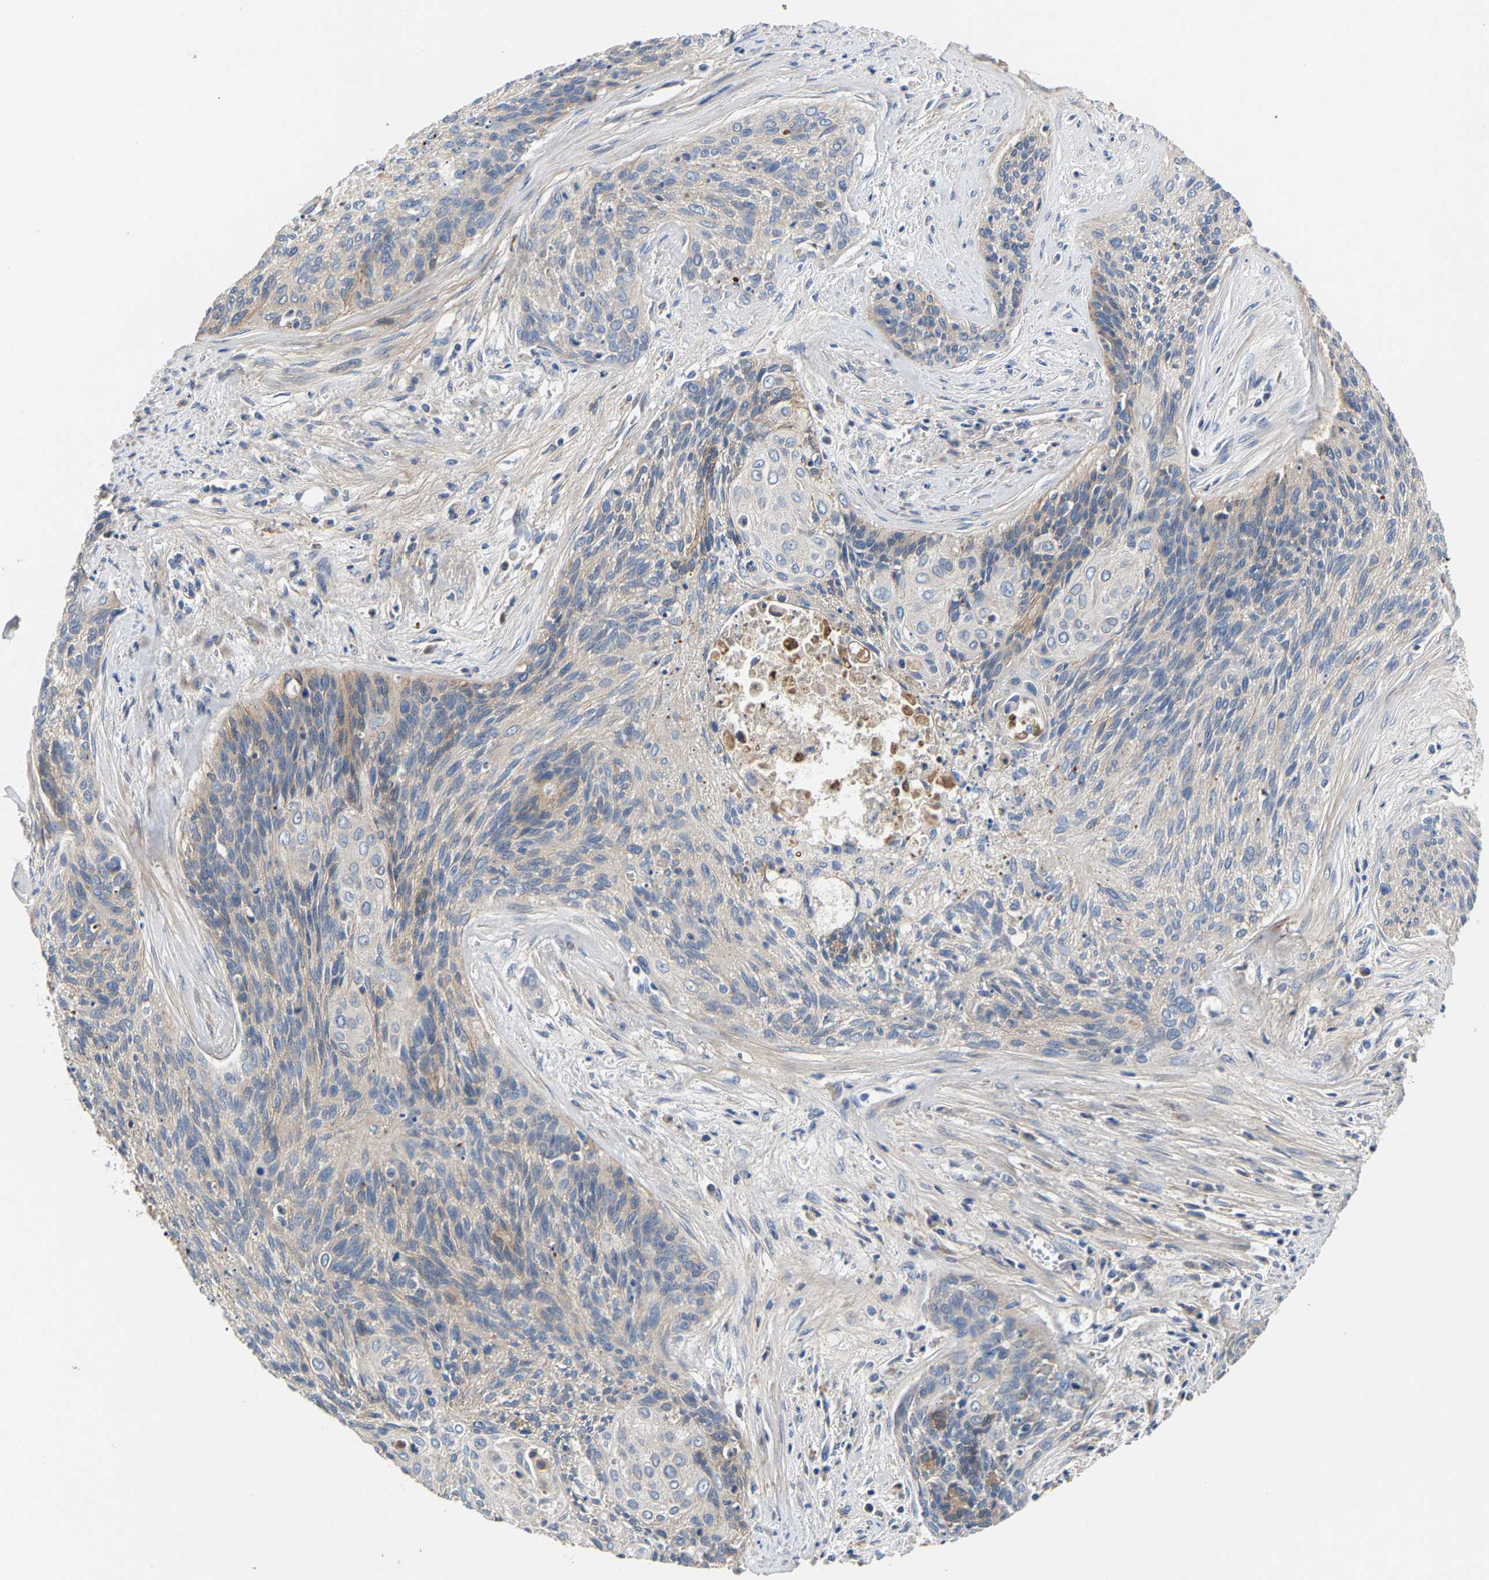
{"staining": {"intensity": "negative", "quantity": "none", "location": "none"}, "tissue": "cervical cancer", "cell_type": "Tumor cells", "image_type": "cancer", "snomed": [{"axis": "morphology", "description": "Squamous cell carcinoma, NOS"}, {"axis": "topography", "description": "Cervix"}], "caption": "A histopathology image of cervical cancer (squamous cell carcinoma) stained for a protein exhibits no brown staining in tumor cells.", "gene": "CCDC171", "patient": {"sex": "female", "age": 55}}